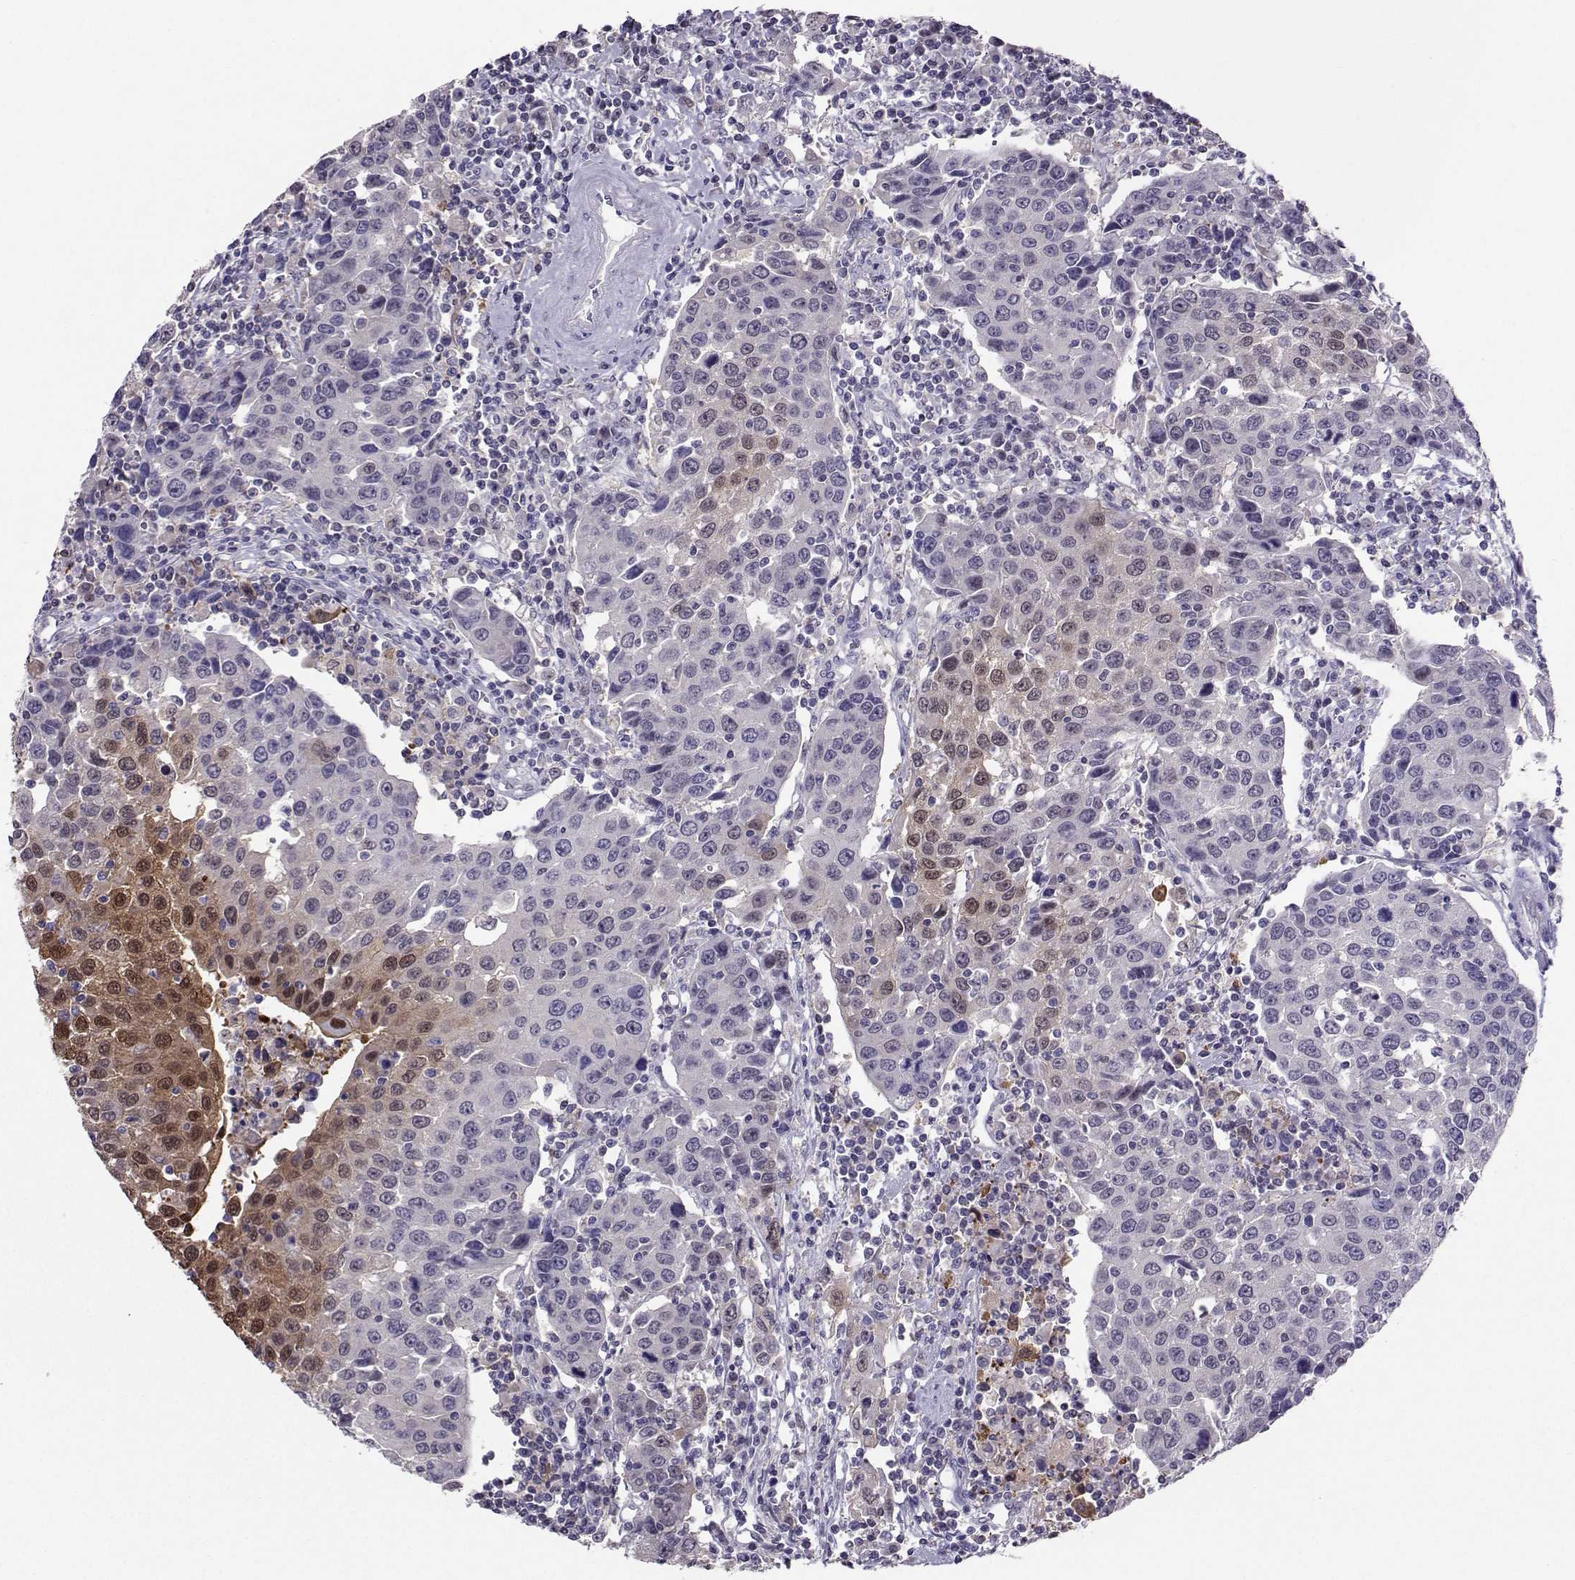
{"staining": {"intensity": "moderate", "quantity": "<25%", "location": "cytoplasmic/membranous,nuclear"}, "tissue": "urothelial cancer", "cell_type": "Tumor cells", "image_type": "cancer", "snomed": [{"axis": "morphology", "description": "Urothelial carcinoma, High grade"}, {"axis": "topography", "description": "Urinary bladder"}], "caption": "Moderate cytoplasmic/membranous and nuclear expression is seen in approximately <25% of tumor cells in urothelial carcinoma (high-grade). Immunohistochemistry stains the protein in brown and the nuclei are stained blue.", "gene": "PGK1", "patient": {"sex": "female", "age": 85}}